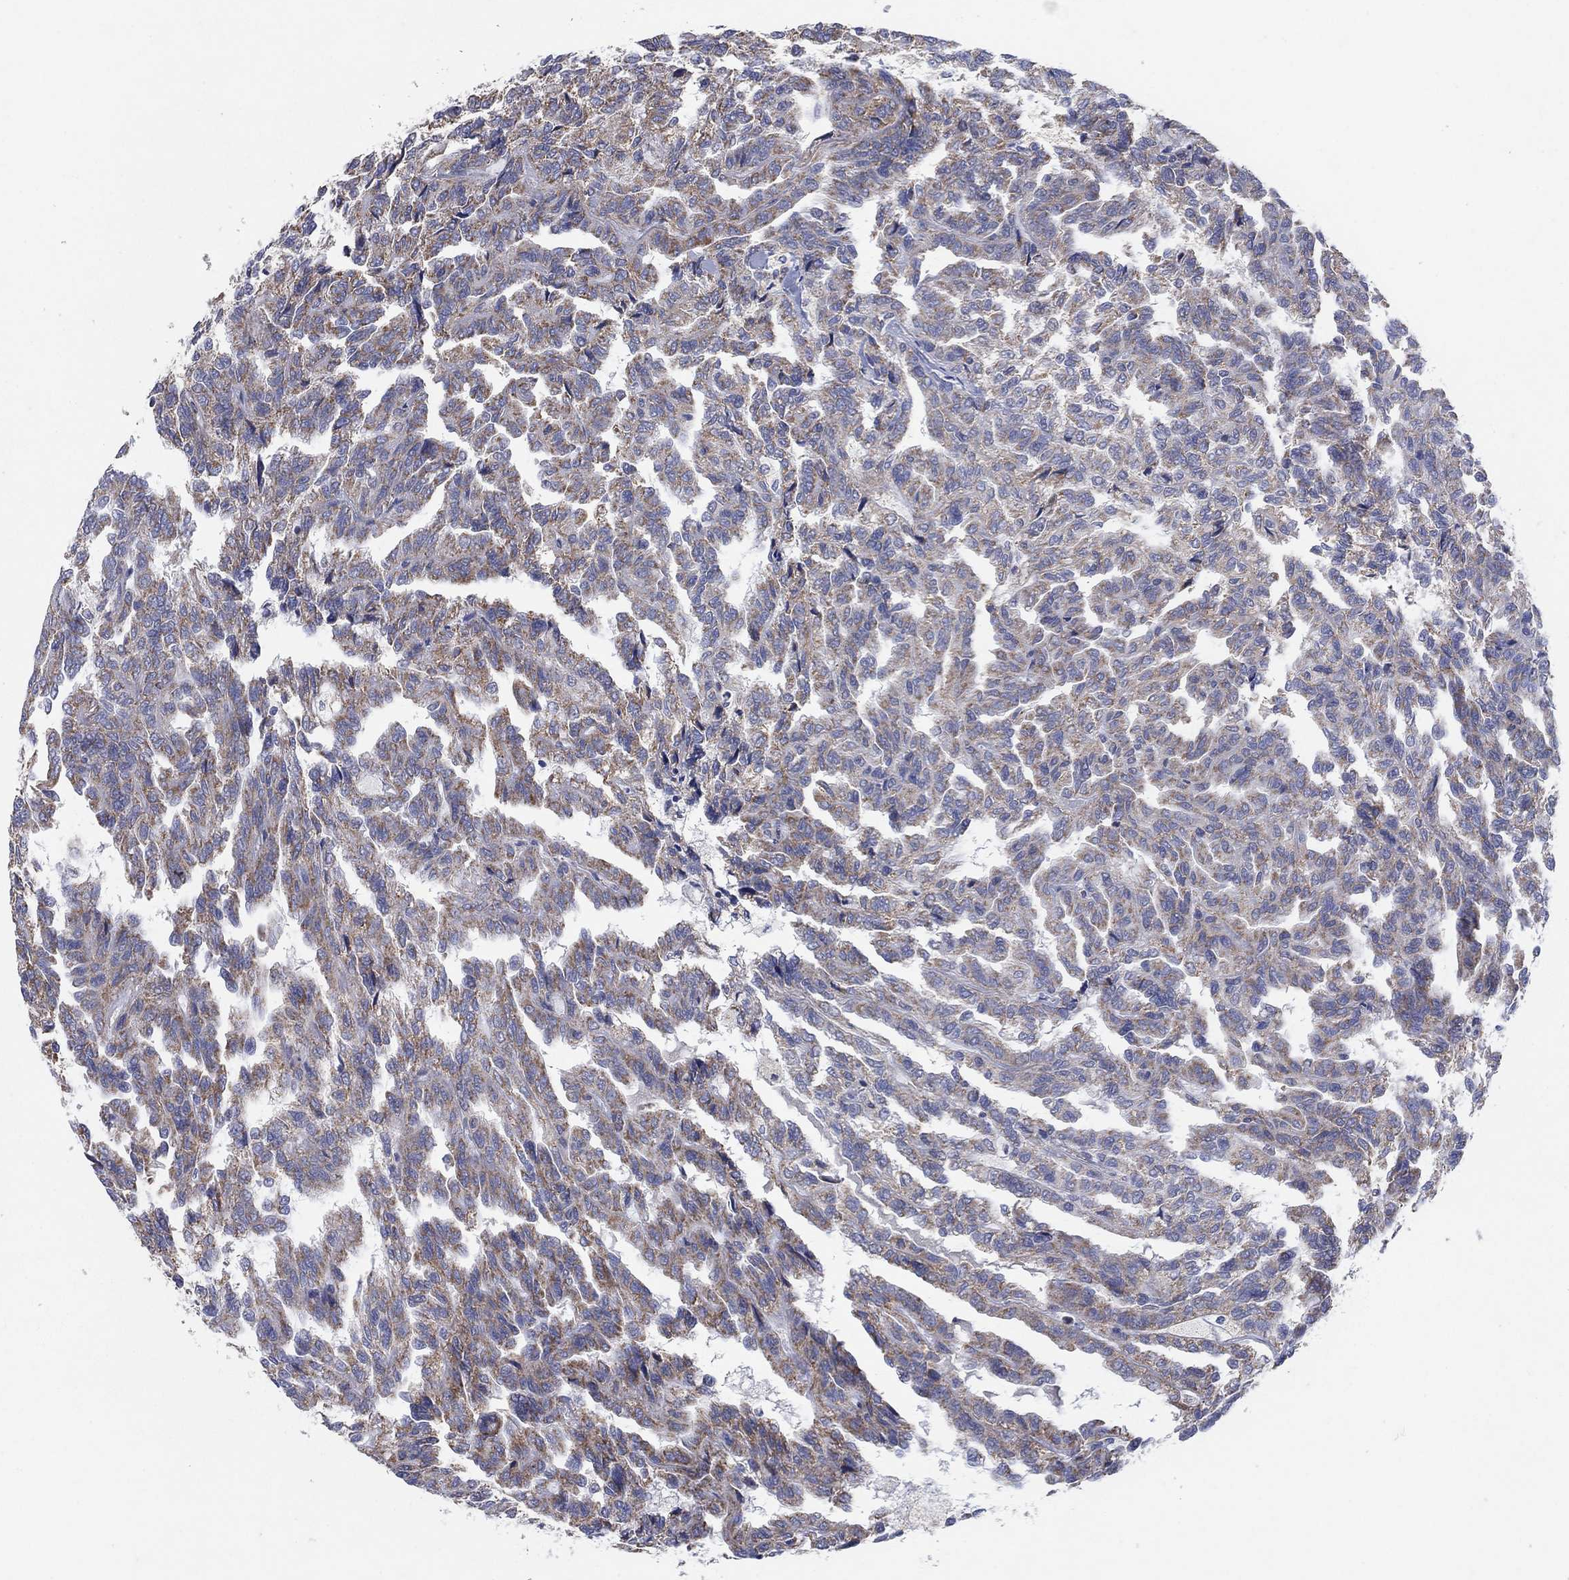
{"staining": {"intensity": "moderate", "quantity": "25%-75%", "location": "cytoplasmic/membranous"}, "tissue": "renal cancer", "cell_type": "Tumor cells", "image_type": "cancer", "snomed": [{"axis": "morphology", "description": "Adenocarcinoma, NOS"}, {"axis": "topography", "description": "Kidney"}], "caption": "A brown stain labels moderate cytoplasmic/membranous staining of a protein in human renal cancer tumor cells. (Brightfield microscopy of DAB IHC at high magnification).", "gene": "C9orf85", "patient": {"sex": "male", "age": 79}}